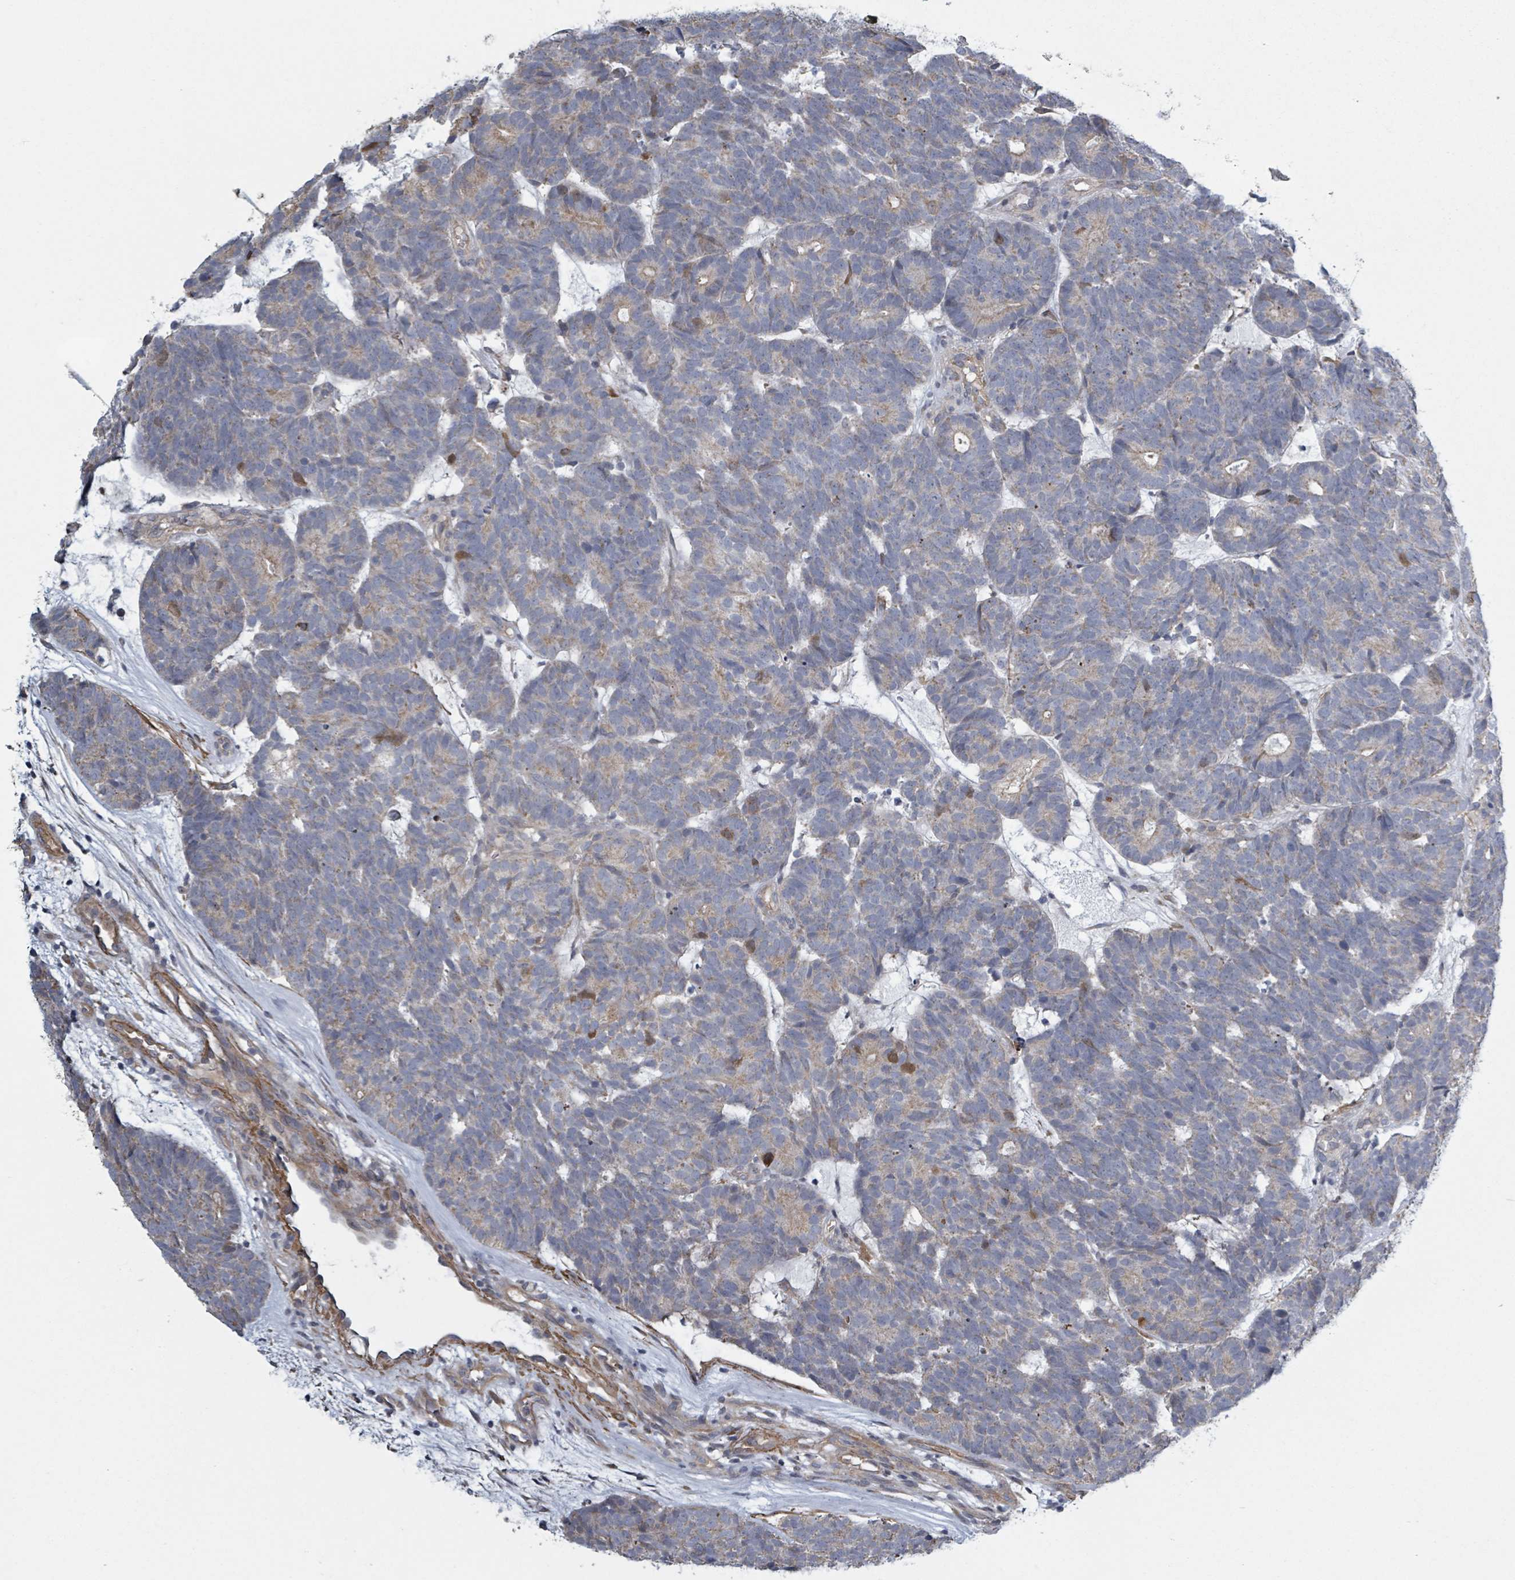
{"staining": {"intensity": "weak", "quantity": "<25%", "location": "cytoplasmic/membranous"}, "tissue": "head and neck cancer", "cell_type": "Tumor cells", "image_type": "cancer", "snomed": [{"axis": "morphology", "description": "Adenocarcinoma, NOS"}, {"axis": "topography", "description": "Head-Neck"}], "caption": "The IHC micrograph has no significant staining in tumor cells of head and neck cancer tissue. Brightfield microscopy of IHC stained with DAB (3,3'-diaminobenzidine) (brown) and hematoxylin (blue), captured at high magnification.", "gene": "ADCK1", "patient": {"sex": "female", "age": 81}}